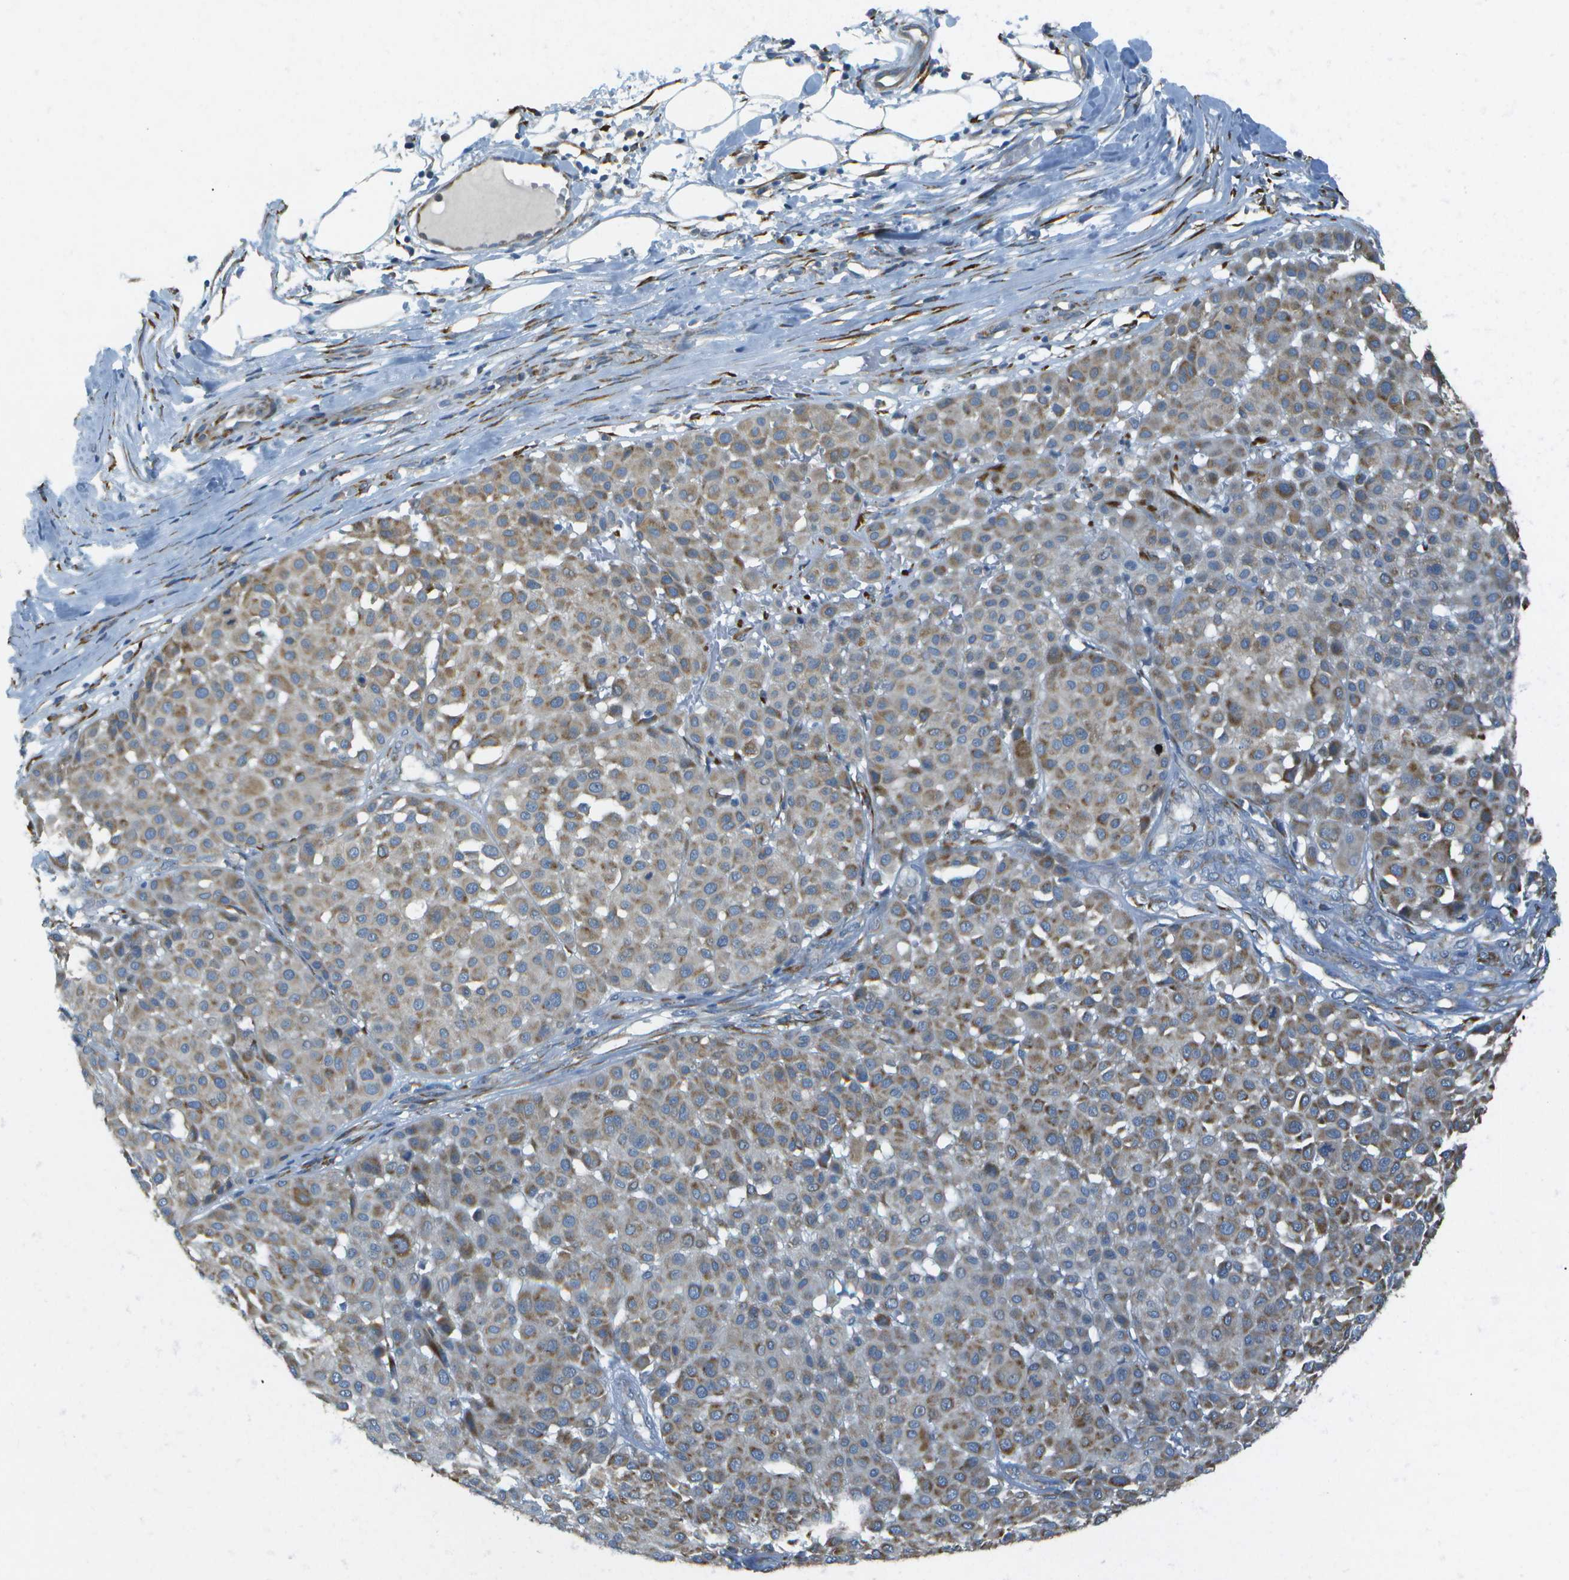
{"staining": {"intensity": "weak", "quantity": ">75%", "location": "cytoplasmic/membranous"}, "tissue": "melanoma", "cell_type": "Tumor cells", "image_type": "cancer", "snomed": [{"axis": "morphology", "description": "Malignant melanoma, Metastatic site"}, {"axis": "topography", "description": "Soft tissue"}], "caption": "Protein staining of melanoma tissue exhibits weak cytoplasmic/membranous expression in approximately >75% of tumor cells.", "gene": "KCTD3", "patient": {"sex": "male", "age": 41}}